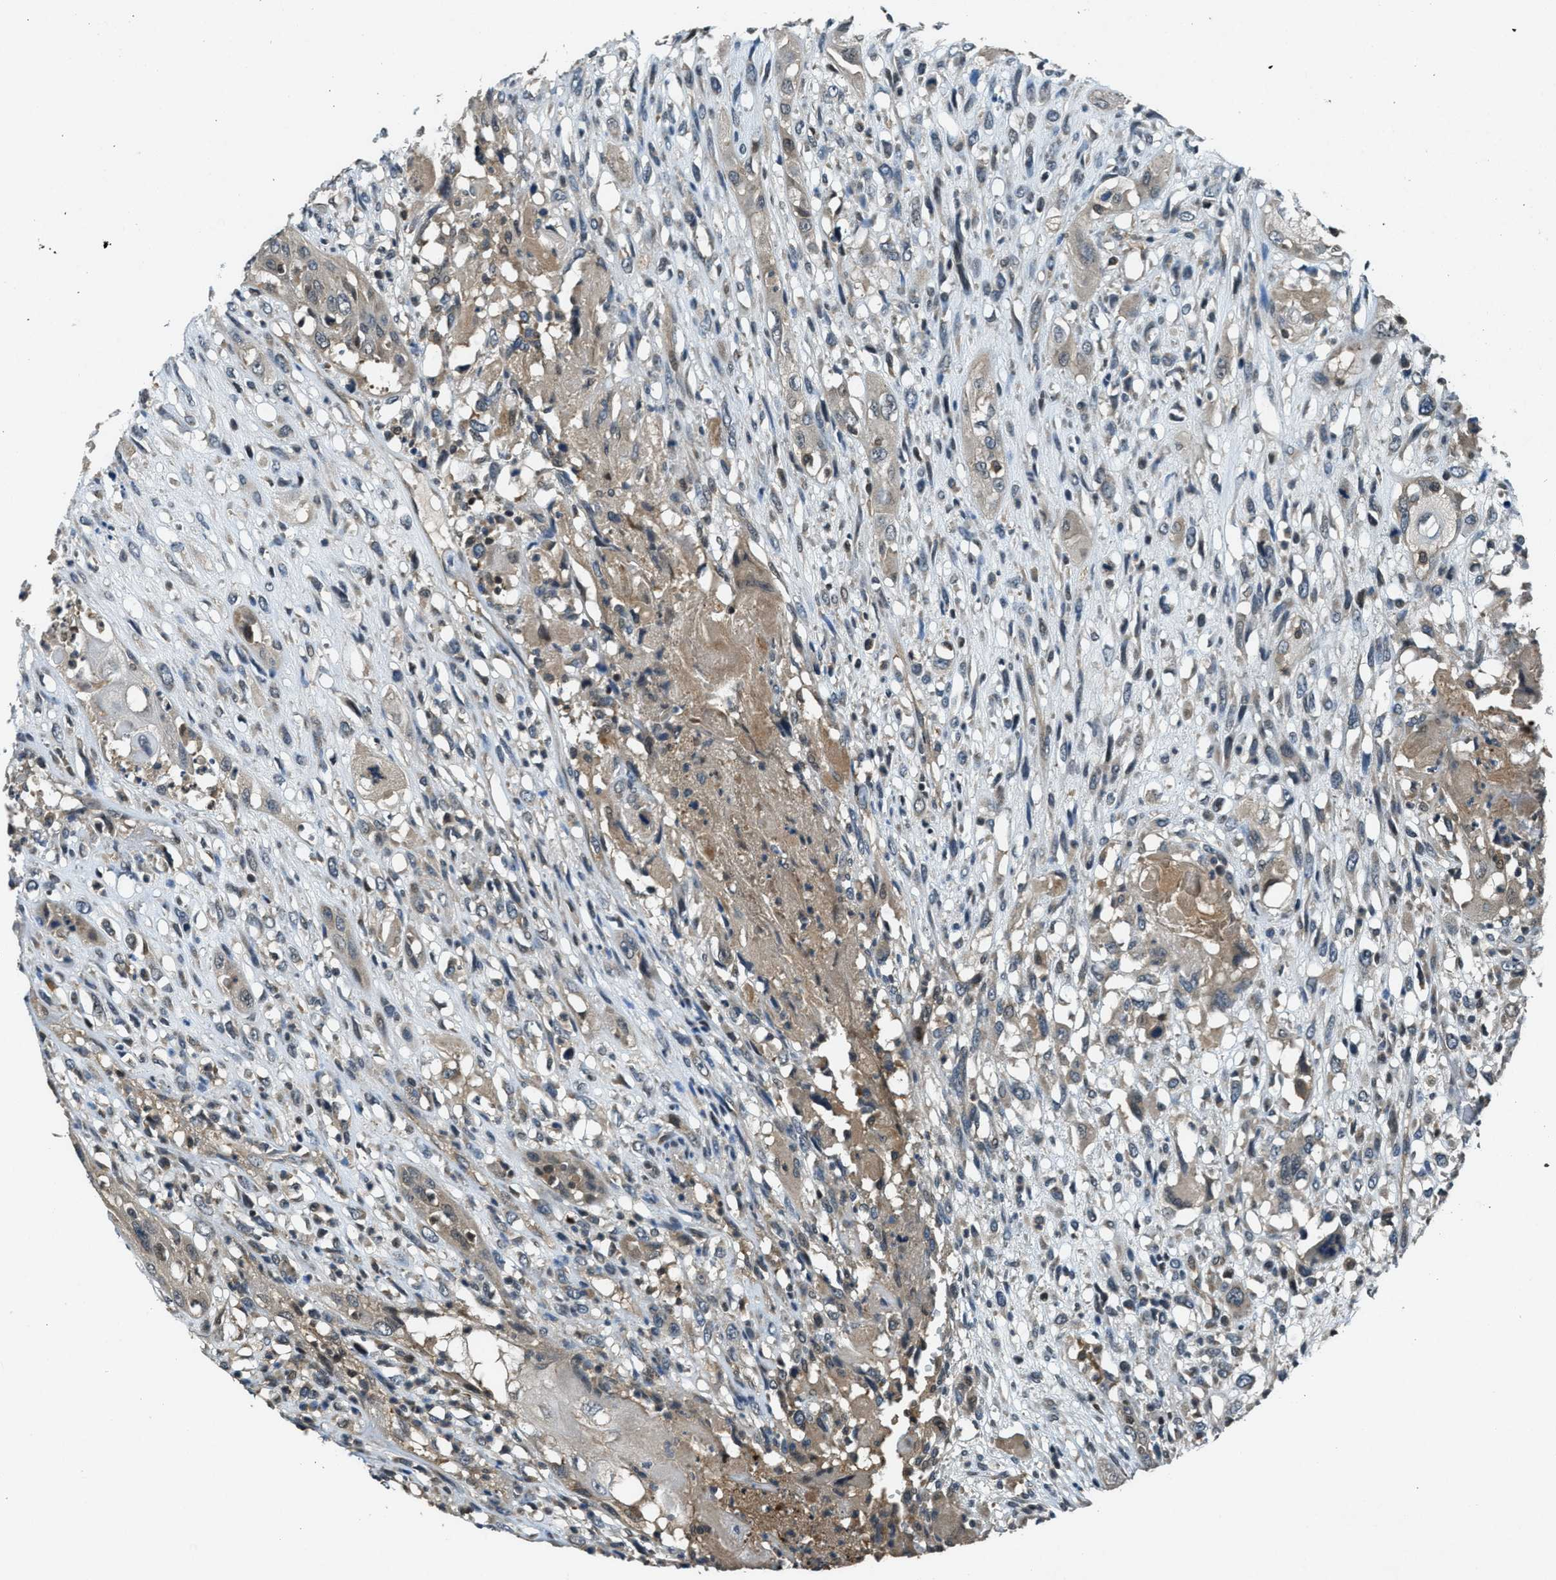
{"staining": {"intensity": "weak", "quantity": "<25%", "location": "cytoplasmic/membranous"}, "tissue": "head and neck cancer", "cell_type": "Tumor cells", "image_type": "cancer", "snomed": [{"axis": "morphology", "description": "Necrosis, NOS"}, {"axis": "morphology", "description": "Neoplasm, malignant, NOS"}, {"axis": "topography", "description": "Salivary gland"}, {"axis": "topography", "description": "Head-Neck"}], "caption": "A micrograph of neoplasm (malignant) (head and neck) stained for a protein displays no brown staining in tumor cells. Nuclei are stained in blue.", "gene": "DUSP6", "patient": {"sex": "male", "age": 43}}